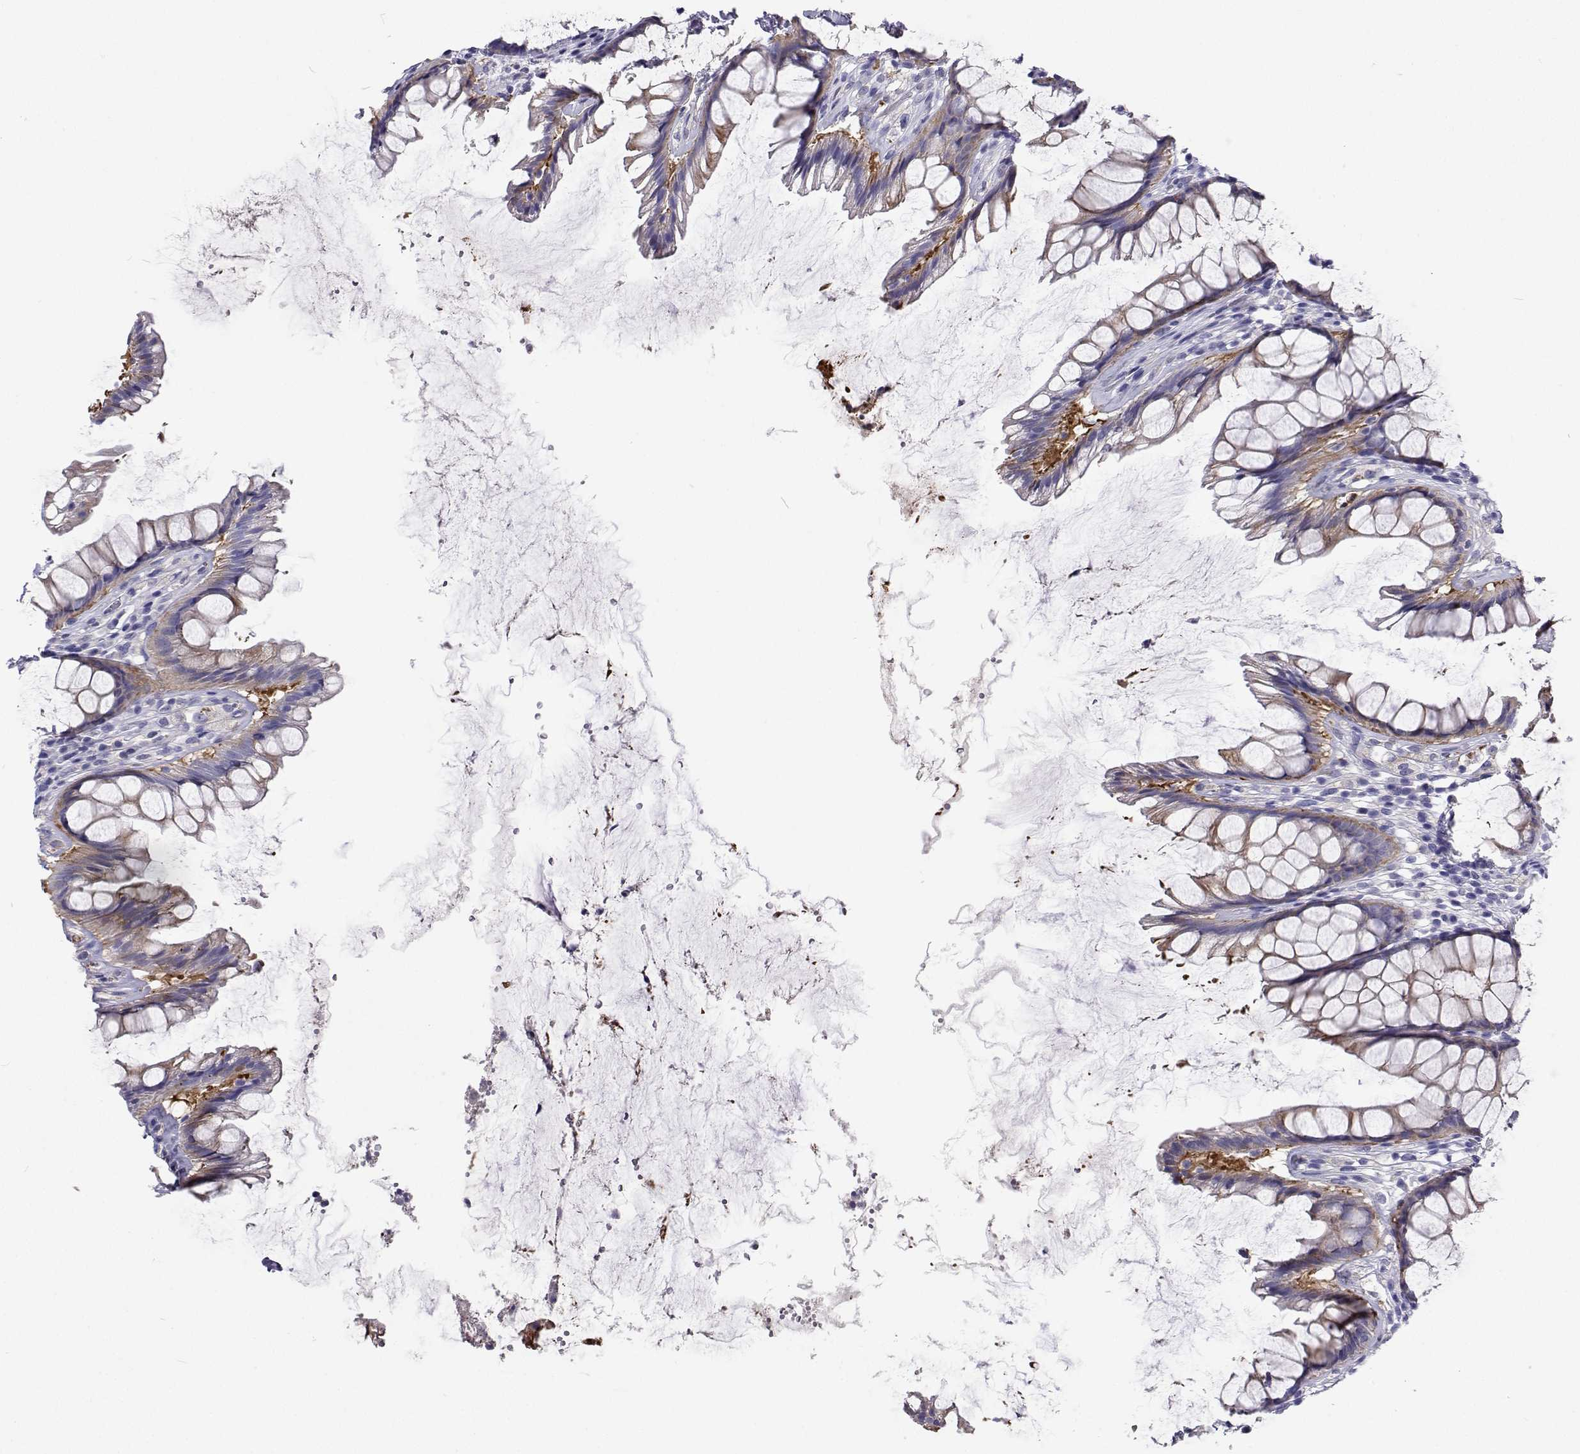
{"staining": {"intensity": "moderate", "quantity": "25%-75%", "location": "cytoplasmic/membranous"}, "tissue": "rectum", "cell_type": "Glandular cells", "image_type": "normal", "snomed": [{"axis": "morphology", "description": "Normal tissue, NOS"}, {"axis": "topography", "description": "Rectum"}], "caption": "A photomicrograph showing moderate cytoplasmic/membranous expression in about 25%-75% of glandular cells in unremarkable rectum, as visualized by brown immunohistochemical staining.", "gene": "LHFPL7", "patient": {"sex": "male", "age": 72}}